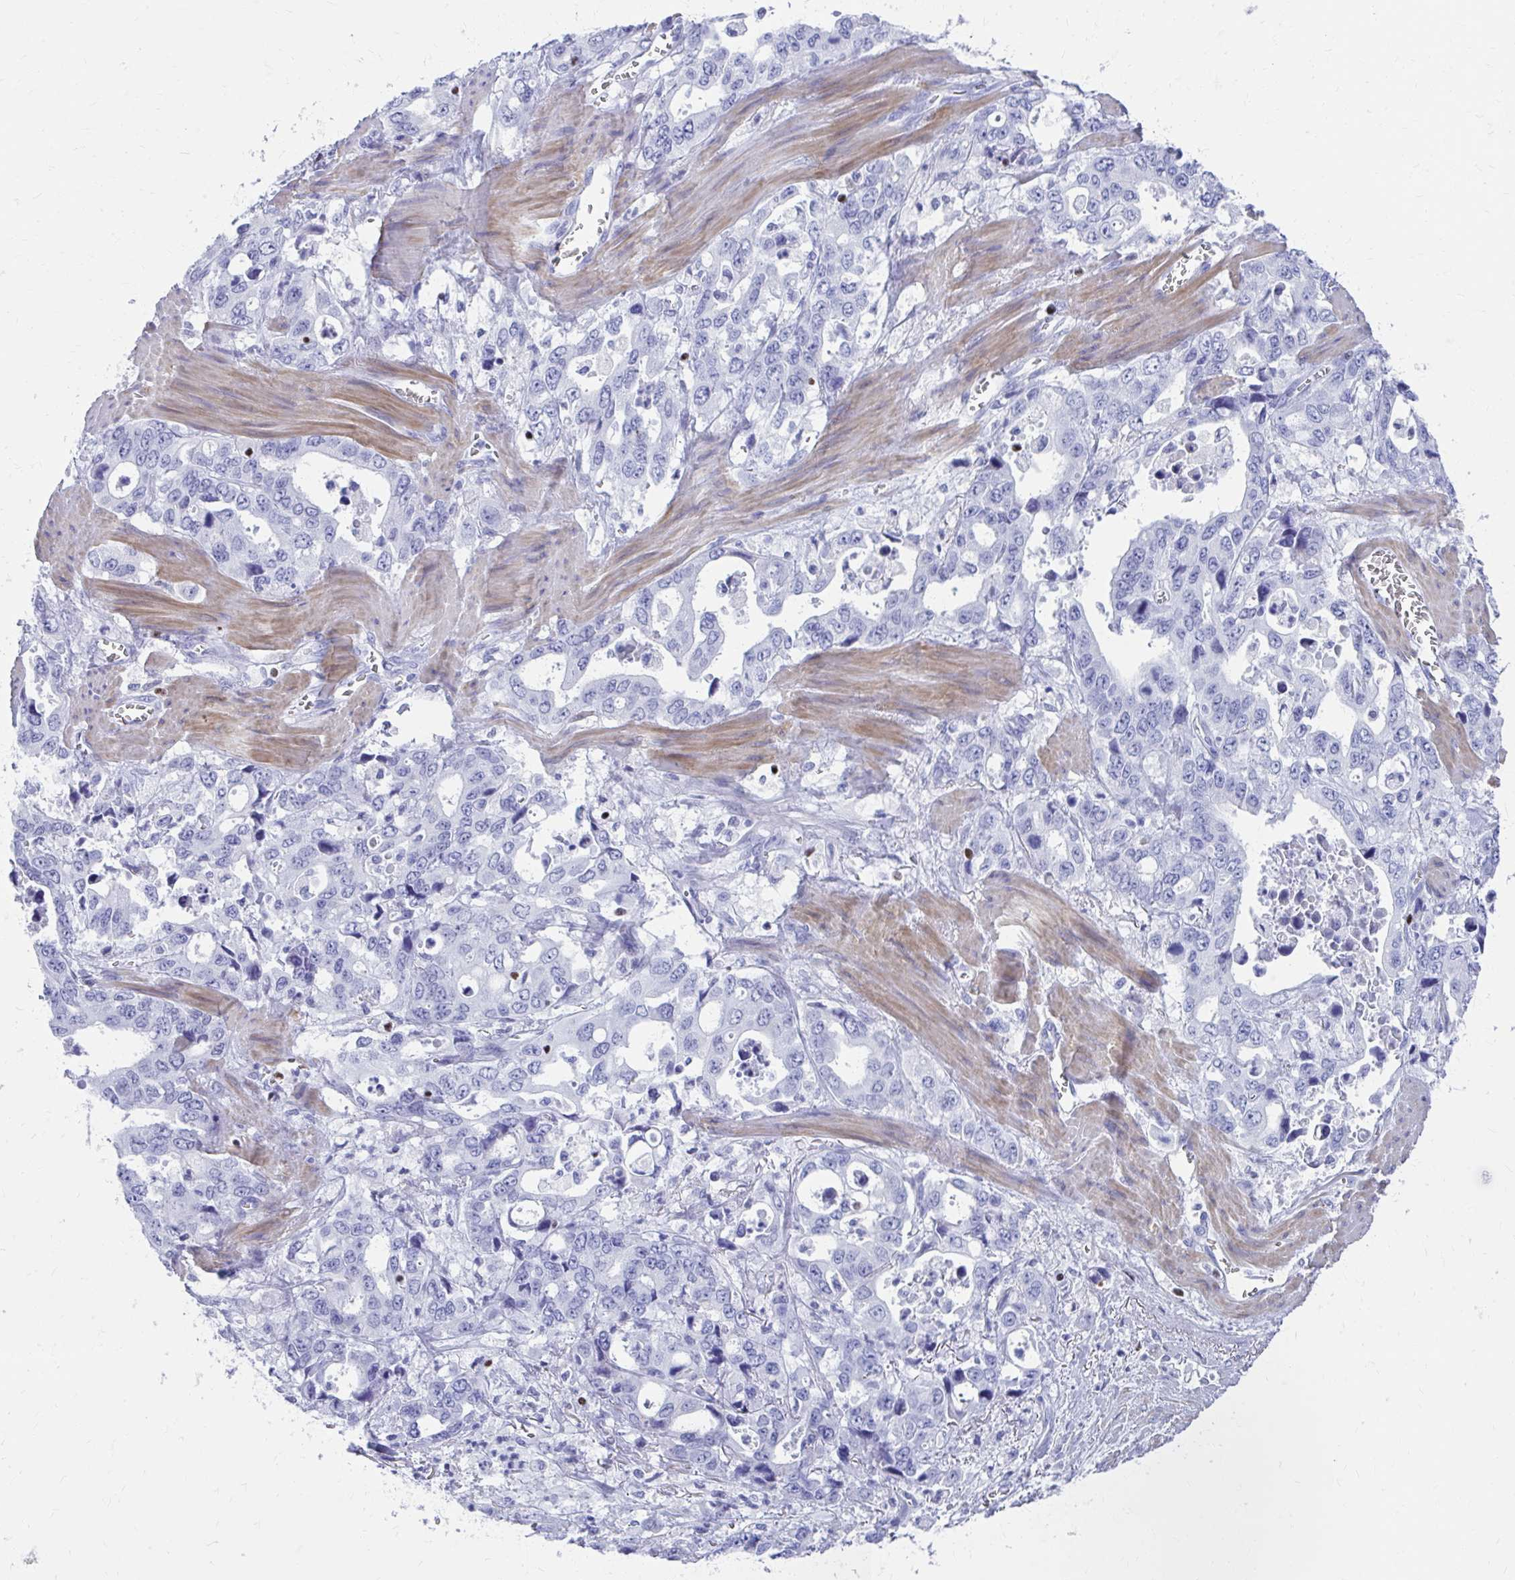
{"staining": {"intensity": "negative", "quantity": "none", "location": "none"}, "tissue": "stomach cancer", "cell_type": "Tumor cells", "image_type": "cancer", "snomed": [{"axis": "morphology", "description": "Adenocarcinoma, NOS"}, {"axis": "topography", "description": "Stomach, upper"}], "caption": "DAB (3,3'-diaminobenzidine) immunohistochemical staining of human stomach adenocarcinoma shows no significant staining in tumor cells.", "gene": "RUNX3", "patient": {"sex": "male", "age": 74}}